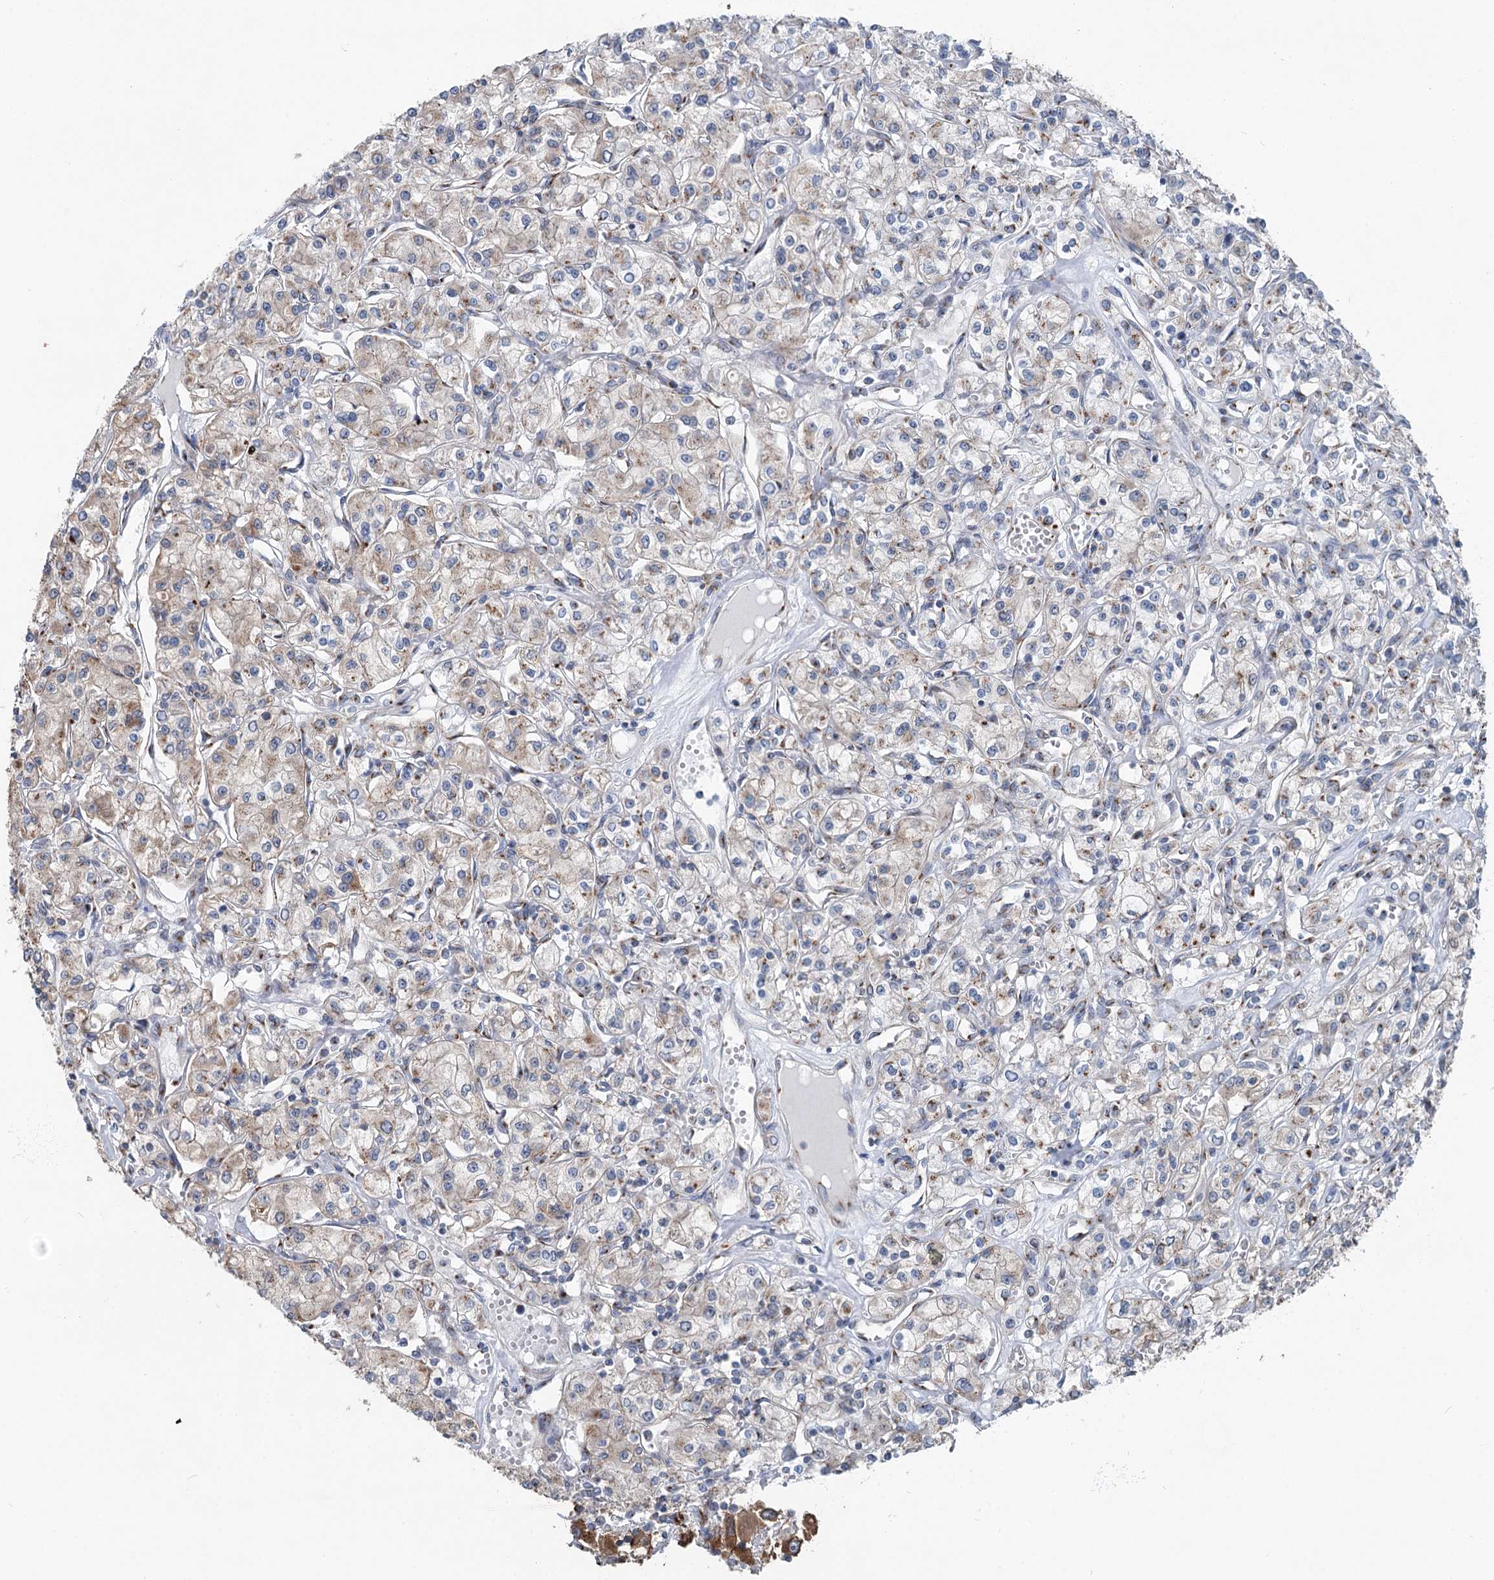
{"staining": {"intensity": "weak", "quantity": ">75%", "location": "cytoplasmic/membranous"}, "tissue": "renal cancer", "cell_type": "Tumor cells", "image_type": "cancer", "snomed": [{"axis": "morphology", "description": "Adenocarcinoma, NOS"}, {"axis": "topography", "description": "Kidney"}], "caption": "Immunohistochemistry micrograph of neoplastic tissue: renal cancer stained using IHC displays low levels of weak protein expression localized specifically in the cytoplasmic/membranous of tumor cells, appearing as a cytoplasmic/membranous brown color.", "gene": "ITIH5", "patient": {"sex": "female", "age": 59}}